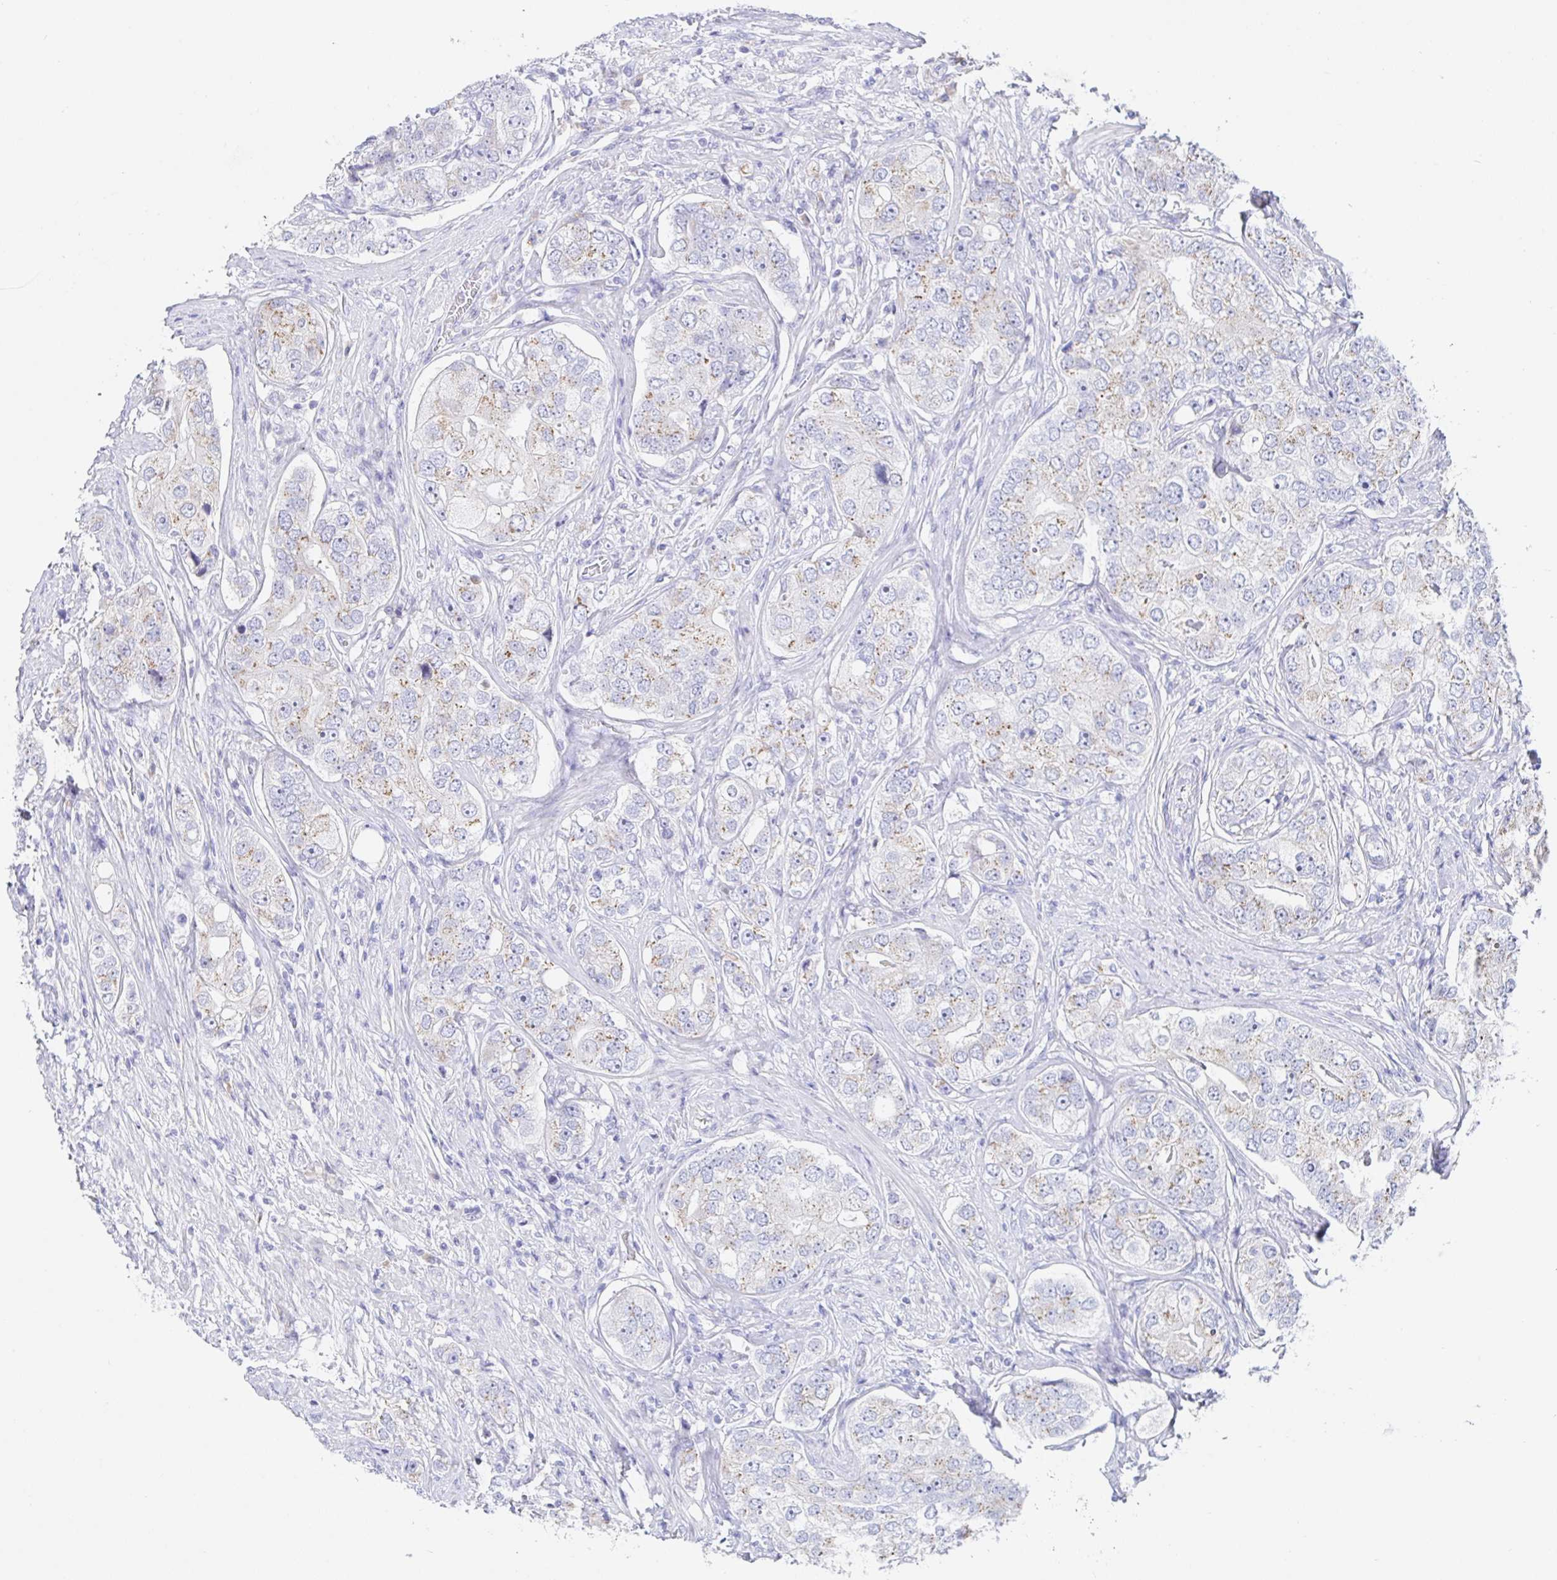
{"staining": {"intensity": "weak", "quantity": "25%-75%", "location": "cytoplasmic/membranous"}, "tissue": "prostate cancer", "cell_type": "Tumor cells", "image_type": "cancer", "snomed": [{"axis": "morphology", "description": "Adenocarcinoma, High grade"}, {"axis": "topography", "description": "Prostate"}], "caption": "The photomicrograph displays staining of prostate cancer (high-grade adenocarcinoma), revealing weak cytoplasmic/membranous protein expression (brown color) within tumor cells.", "gene": "SIAH3", "patient": {"sex": "male", "age": 60}}